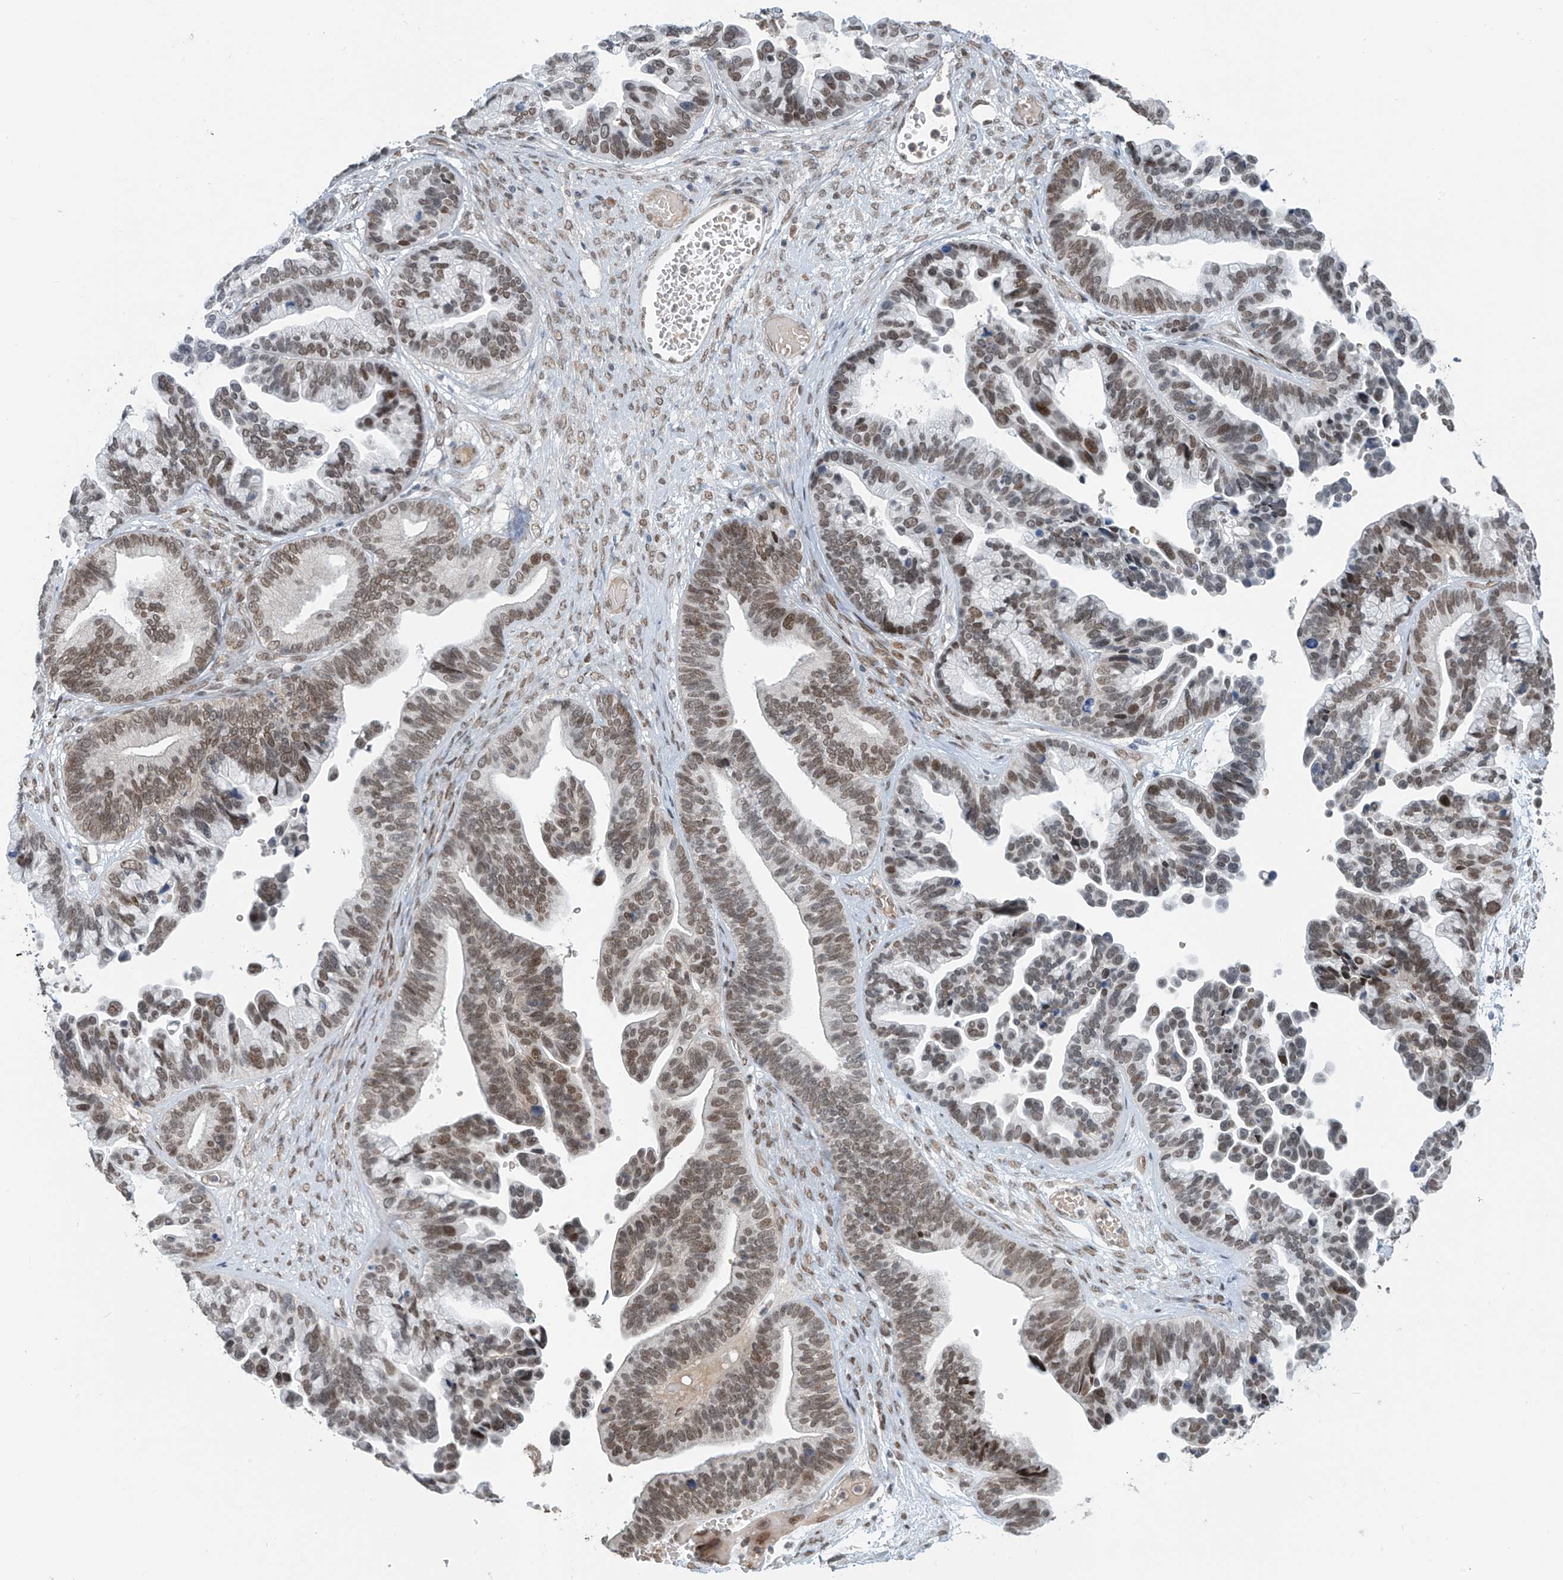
{"staining": {"intensity": "moderate", "quantity": ">75%", "location": "nuclear"}, "tissue": "ovarian cancer", "cell_type": "Tumor cells", "image_type": "cancer", "snomed": [{"axis": "morphology", "description": "Cystadenocarcinoma, serous, NOS"}, {"axis": "topography", "description": "Ovary"}], "caption": "Immunohistochemistry of ovarian cancer (serous cystadenocarcinoma) displays medium levels of moderate nuclear expression in approximately >75% of tumor cells. The staining is performed using DAB (3,3'-diaminobenzidine) brown chromogen to label protein expression. The nuclei are counter-stained blue using hematoxylin.", "gene": "MCM9", "patient": {"sex": "female", "age": 56}}